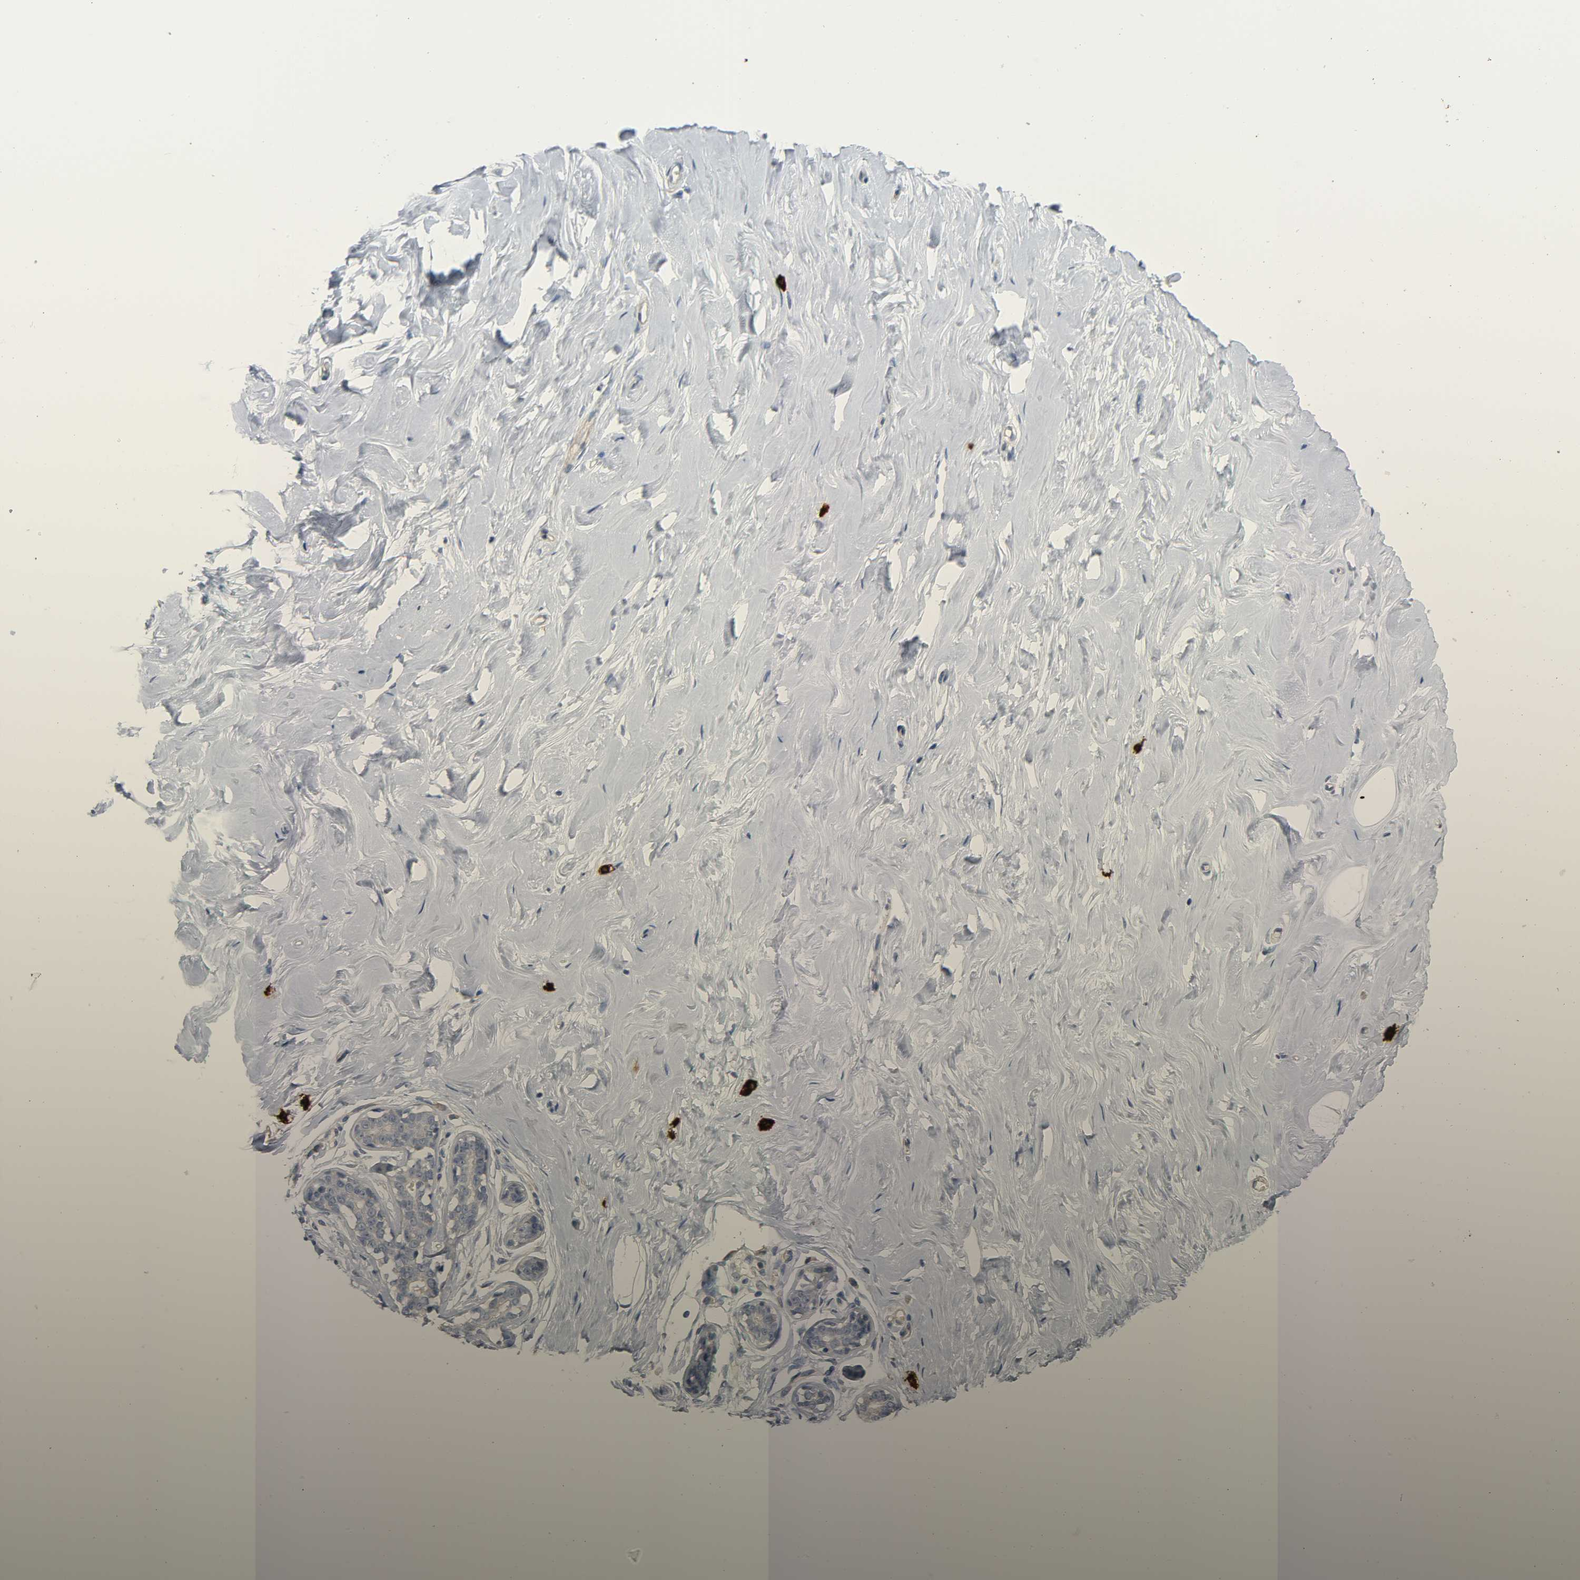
{"staining": {"intensity": "negative", "quantity": "none", "location": "none"}, "tissue": "breast", "cell_type": "Adipocytes", "image_type": "normal", "snomed": [{"axis": "morphology", "description": "Normal tissue, NOS"}, {"axis": "topography", "description": "Breast"}], "caption": "Human breast stained for a protein using immunohistochemistry (IHC) shows no staining in adipocytes.", "gene": "LIMCH1", "patient": {"sex": "female", "age": 23}}